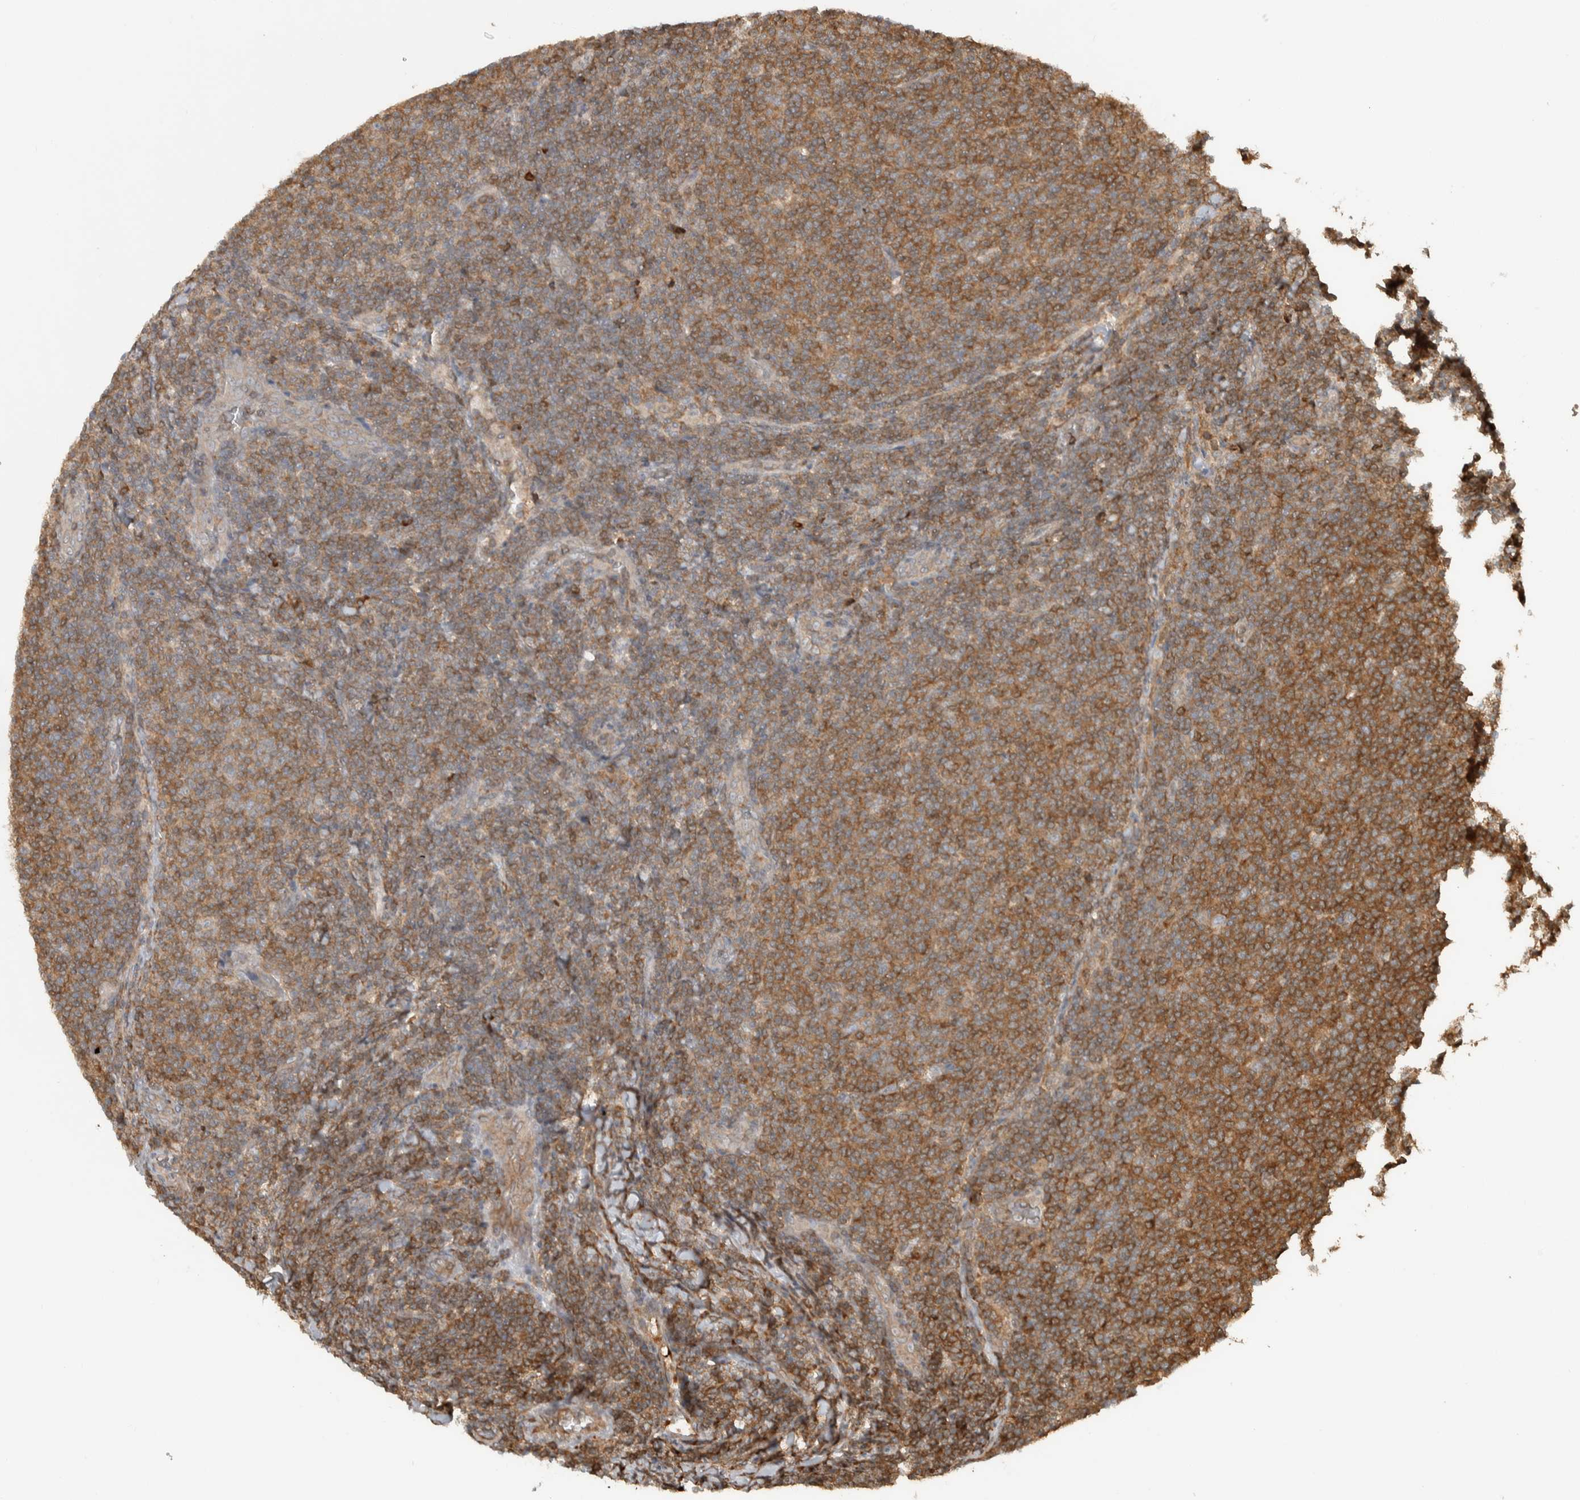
{"staining": {"intensity": "moderate", "quantity": ">75%", "location": "cytoplasmic/membranous"}, "tissue": "lymphoma", "cell_type": "Tumor cells", "image_type": "cancer", "snomed": [{"axis": "morphology", "description": "Malignant lymphoma, non-Hodgkin's type, Low grade"}, {"axis": "topography", "description": "Lymph node"}], "caption": "IHC (DAB (3,3'-diaminobenzidine)) staining of human lymphoma reveals moderate cytoplasmic/membranous protein positivity in about >75% of tumor cells.", "gene": "CNTROB", "patient": {"sex": "male", "age": 66}}